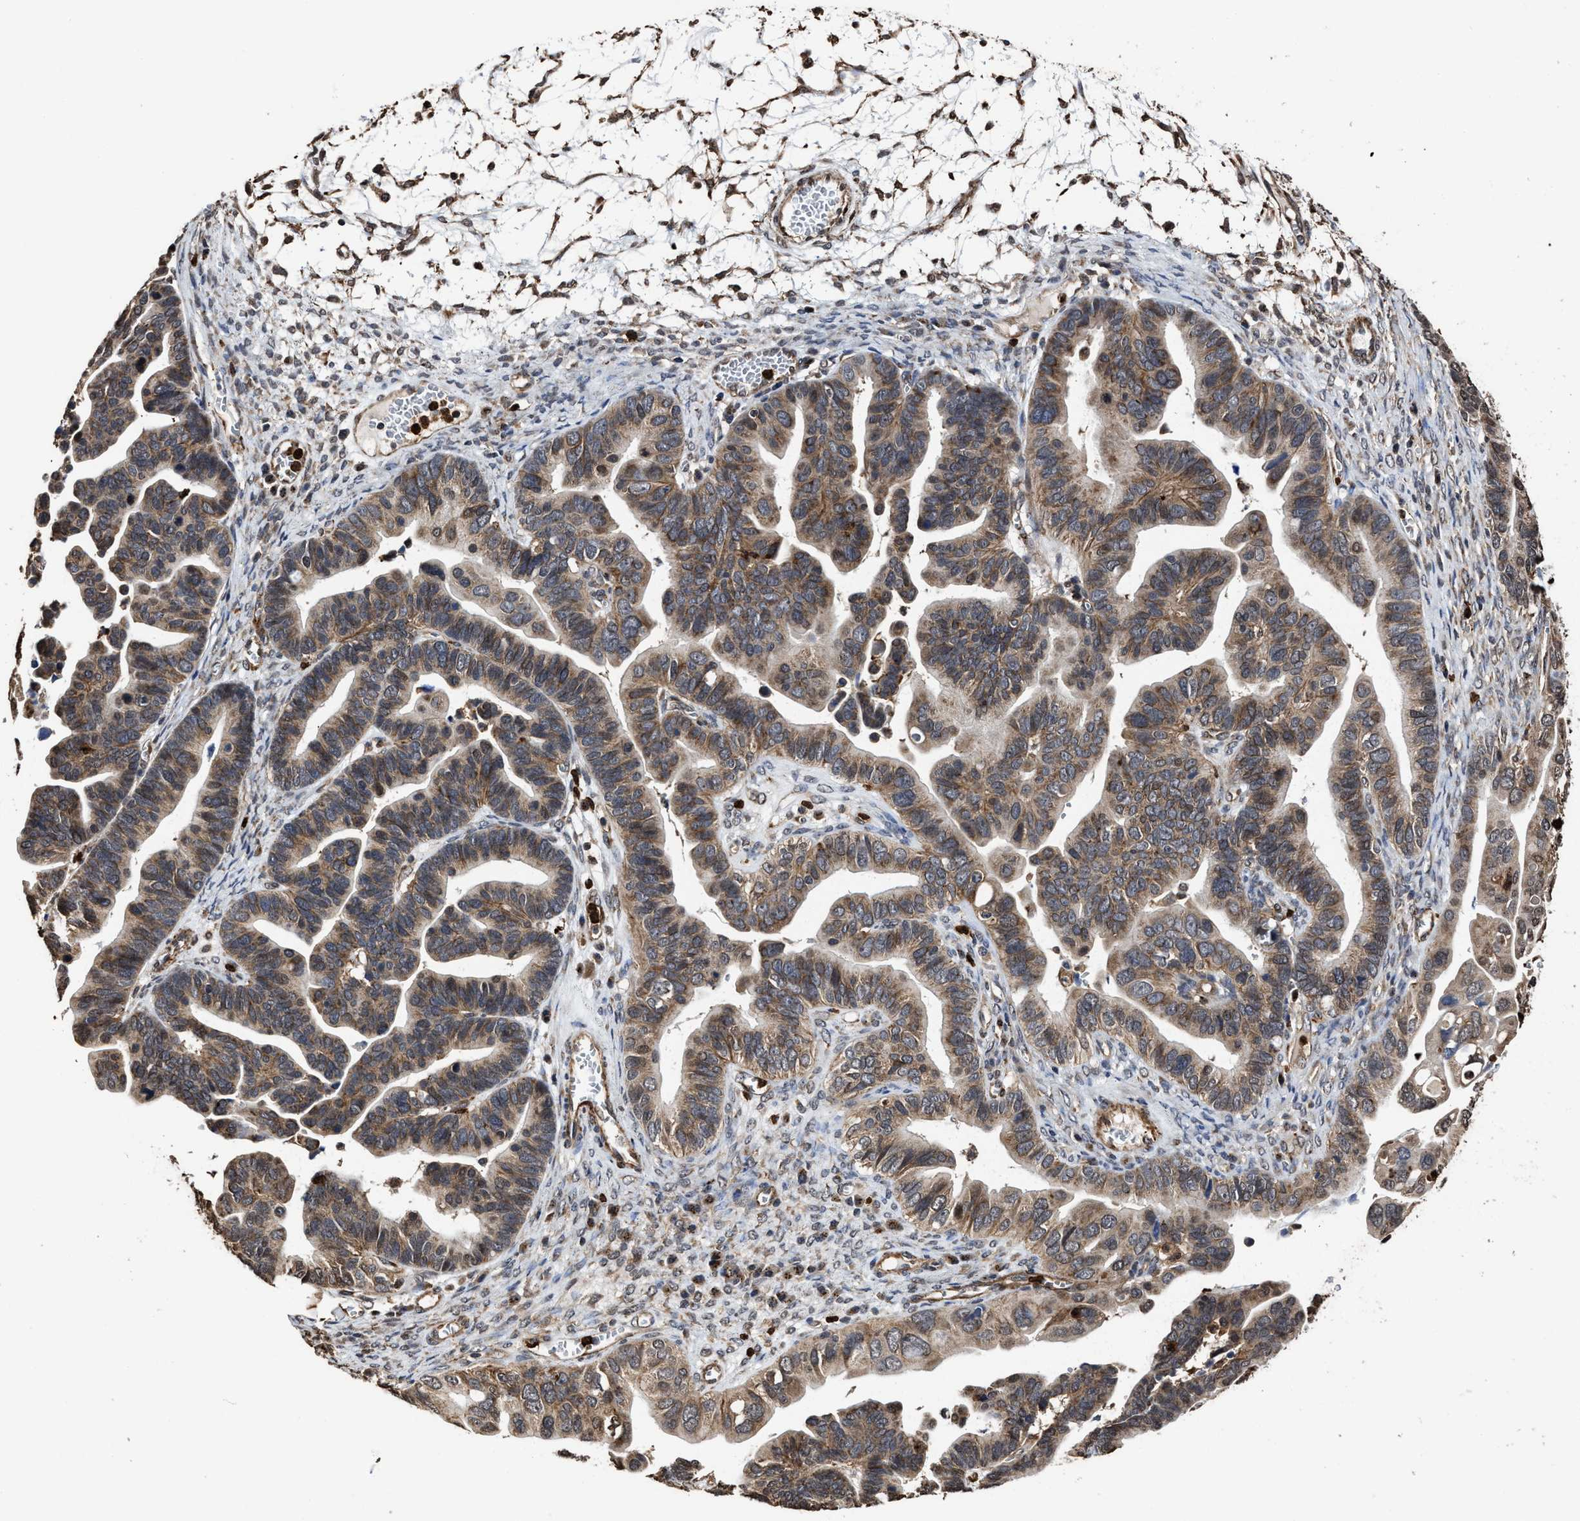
{"staining": {"intensity": "moderate", "quantity": ">75%", "location": "cytoplasmic/membranous"}, "tissue": "ovarian cancer", "cell_type": "Tumor cells", "image_type": "cancer", "snomed": [{"axis": "morphology", "description": "Cystadenocarcinoma, serous, NOS"}, {"axis": "topography", "description": "Ovary"}], "caption": "DAB immunohistochemical staining of human serous cystadenocarcinoma (ovarian) exhibits moderate cytoplasmic/membranous protein expression in approximately >75% of tumor cells. Using DAB (3,3'-diaminobenzidine) (brown) and hematoxylin (blue) stains, captured at high magnification using brightfield microscopy.", "gene": "SEPTIN2", "patient": {"sex": "female", "age": 56}}